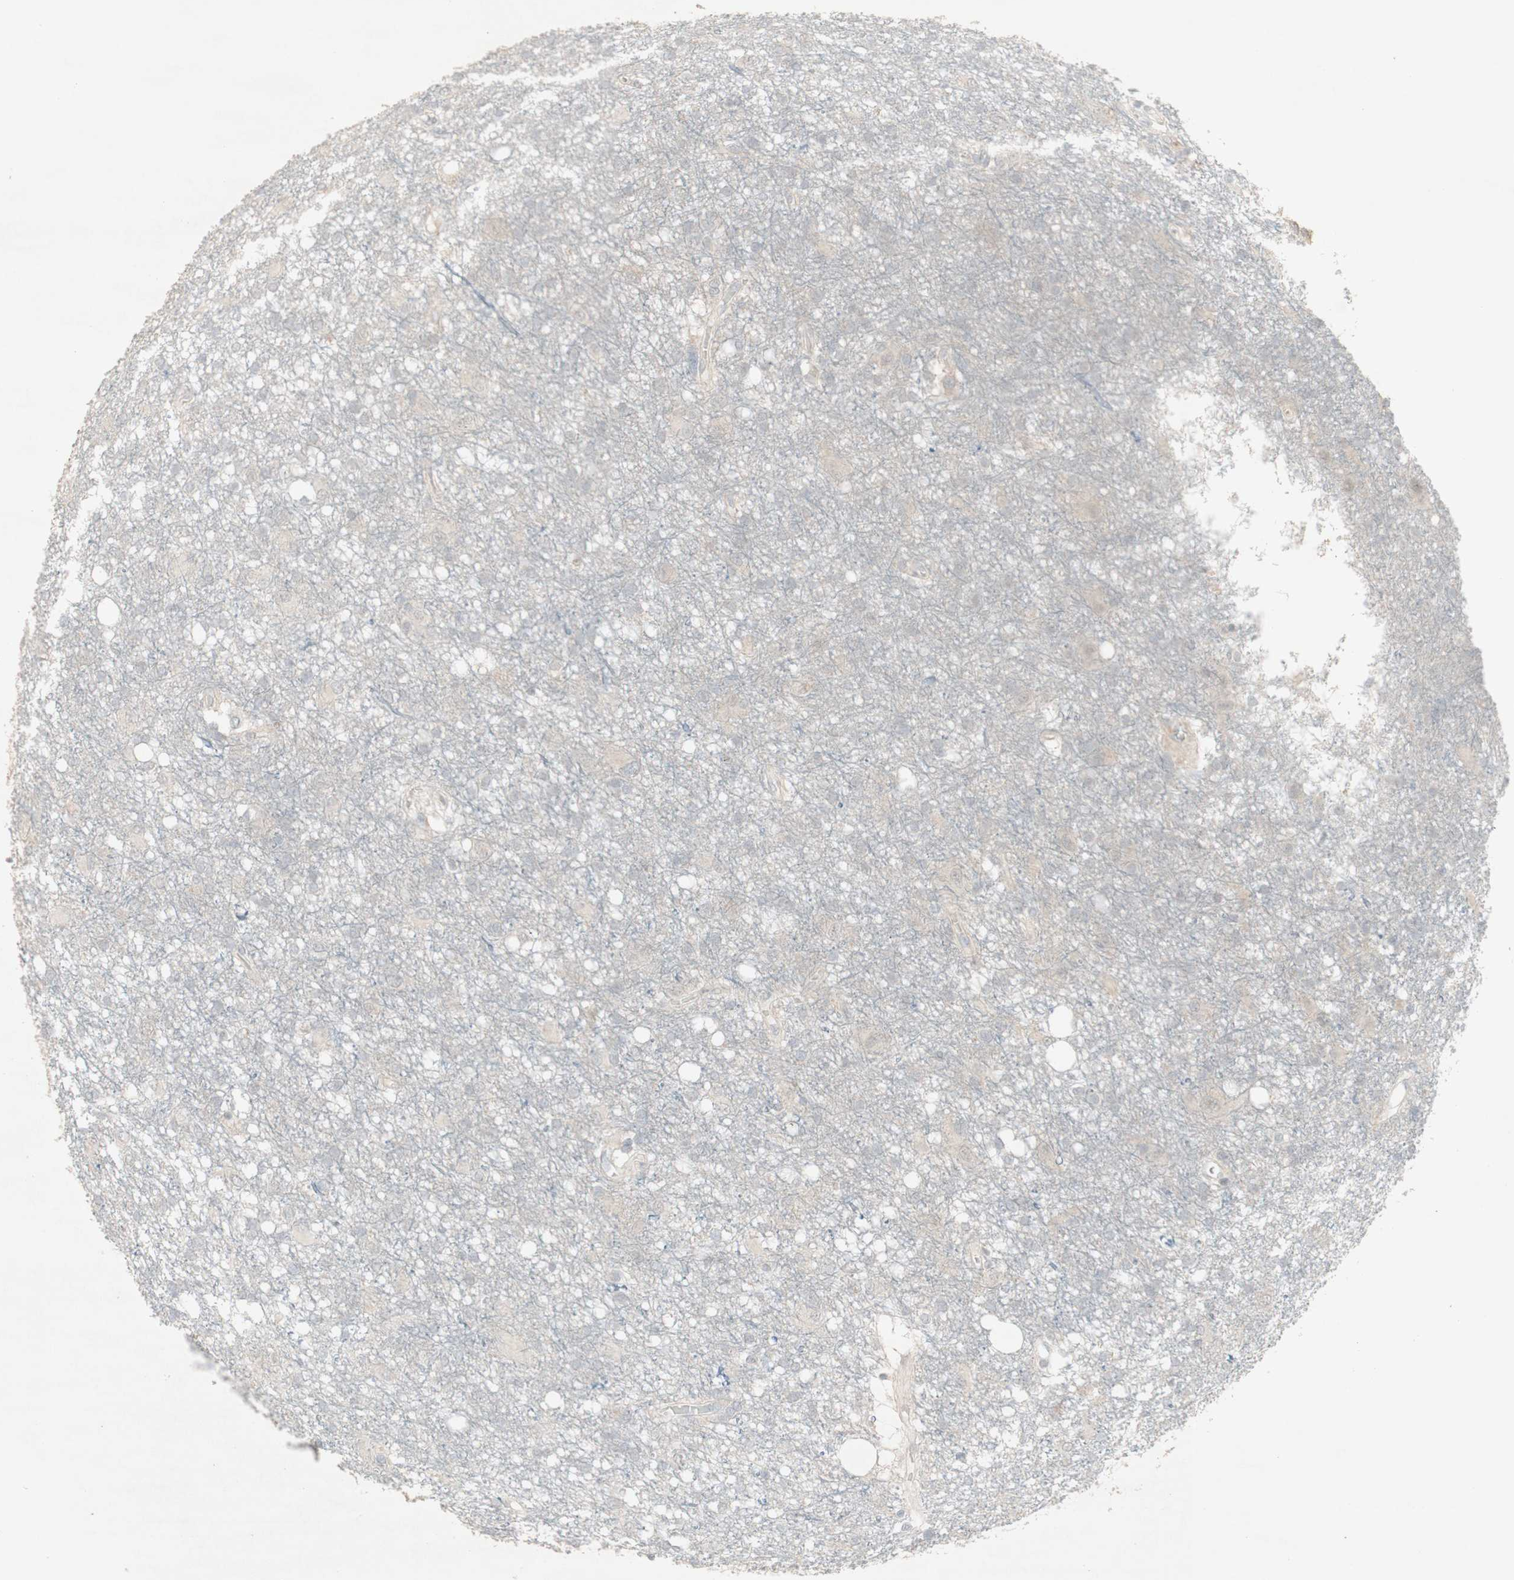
{"staining": {"intensity": "negative", "quantity": "none", "location": "none"}, "tissue": "glioma", "cell_type": "Tumor cells", "image_type": "cancer", "snomed": [{"axis": "morphology", "description": "Glioma, malignant, High grade"}, {"axis": "topography", "description": "Brain"}], "caption": "Tumor cells show no significant protein positivity in malignant glioma (high-grade).", "gene": "C1orf116", "patient": {"sex": "female", "age": 59}}